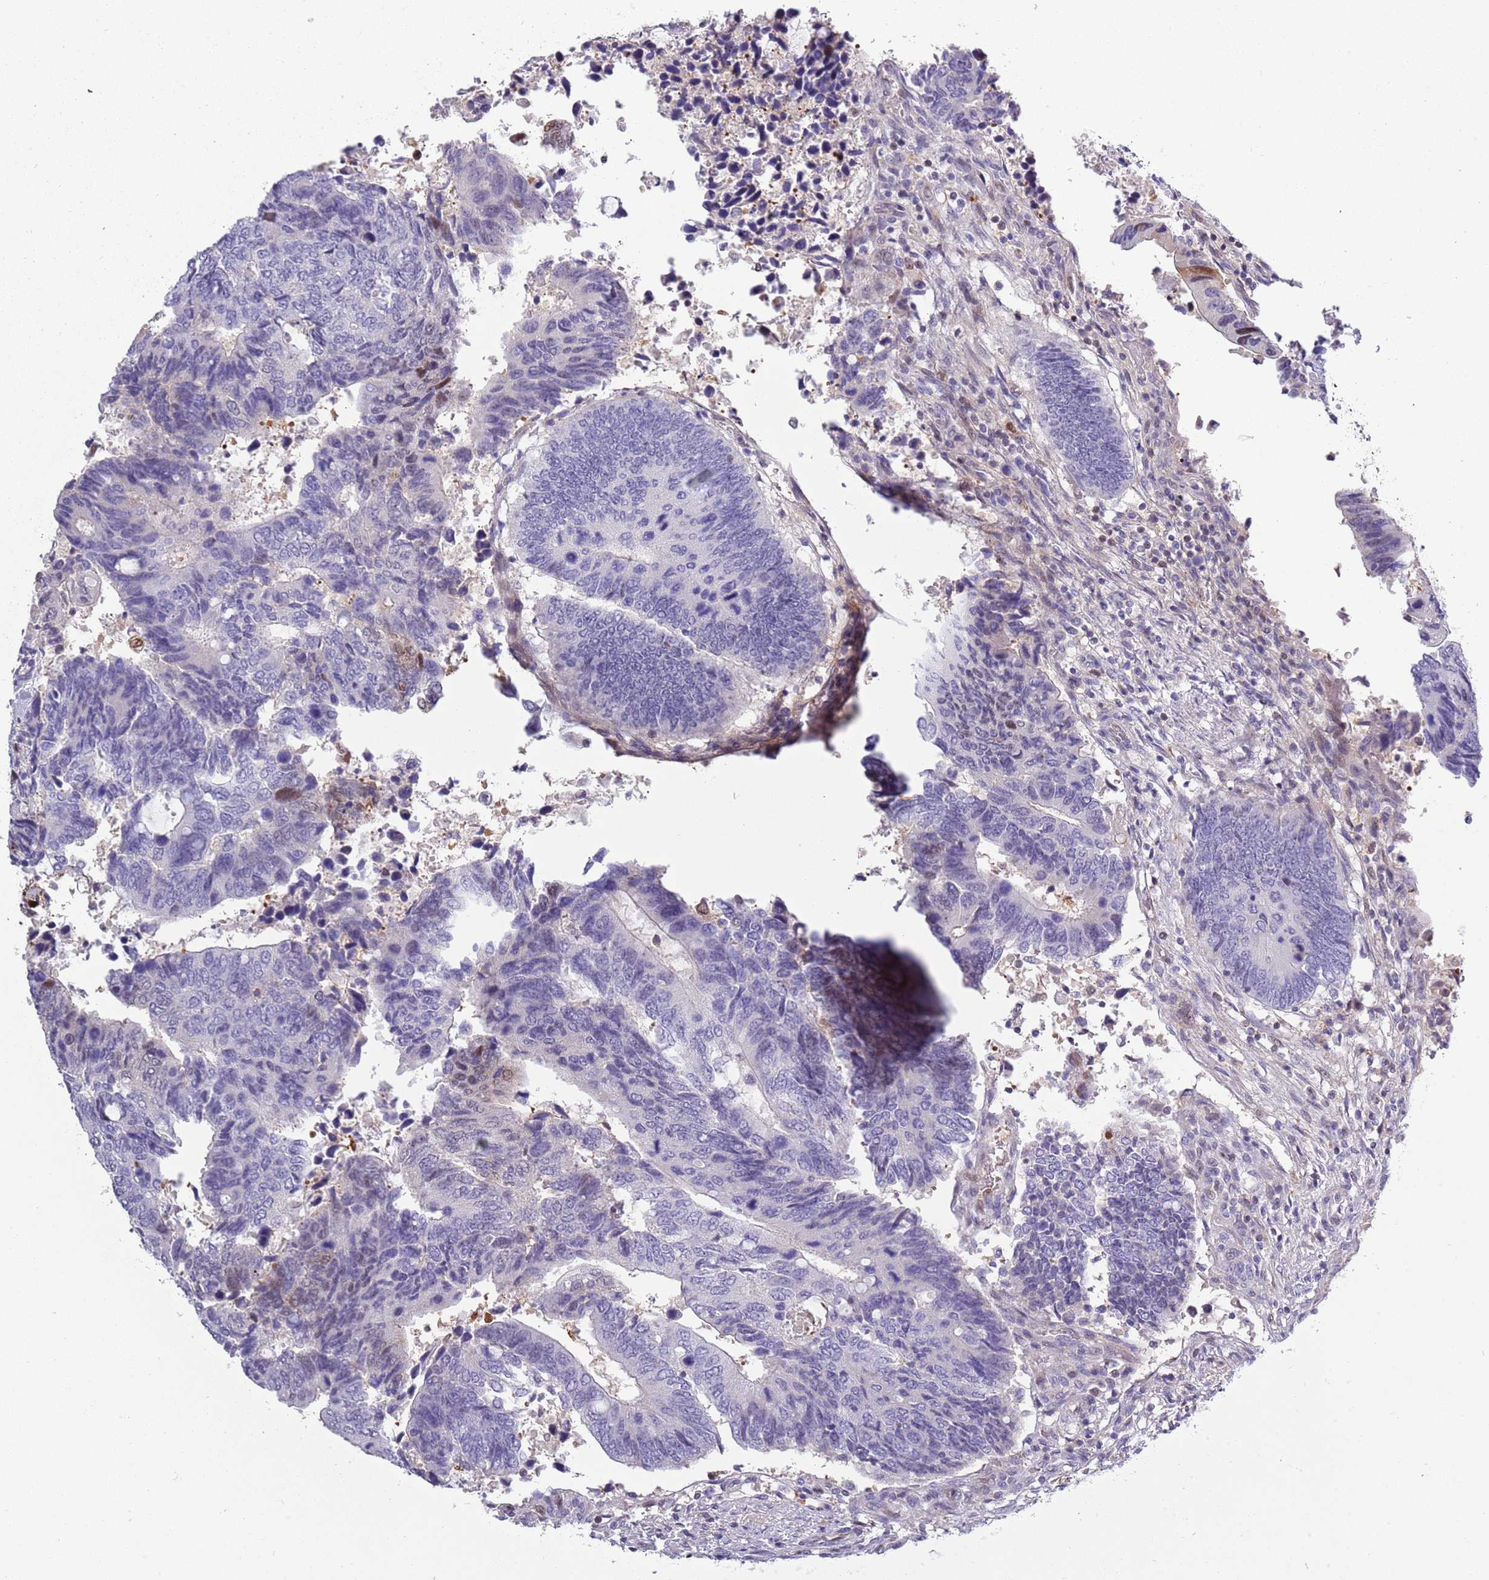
{"staining": {"intensity": "moderate", "quantity": "<25%", "location": "nuclear"}, "tissue": "colorectal cancer", "cell_type": "Tumor cells", "image_type": "cancer", "snomed": [{"axis": "morphology", "description": "Adenocarcinoma, NOS"}, {"axis": "topography", "description": "Colon"}], "caption": "Adenocarcinoma (colorectal) was stained to show a protein in brown. There is low levels of moderate nuclear positivity in about <25% of tumor cells.", "gene": "NBPF6", "patient": {"sex": "male", "age": 87}}